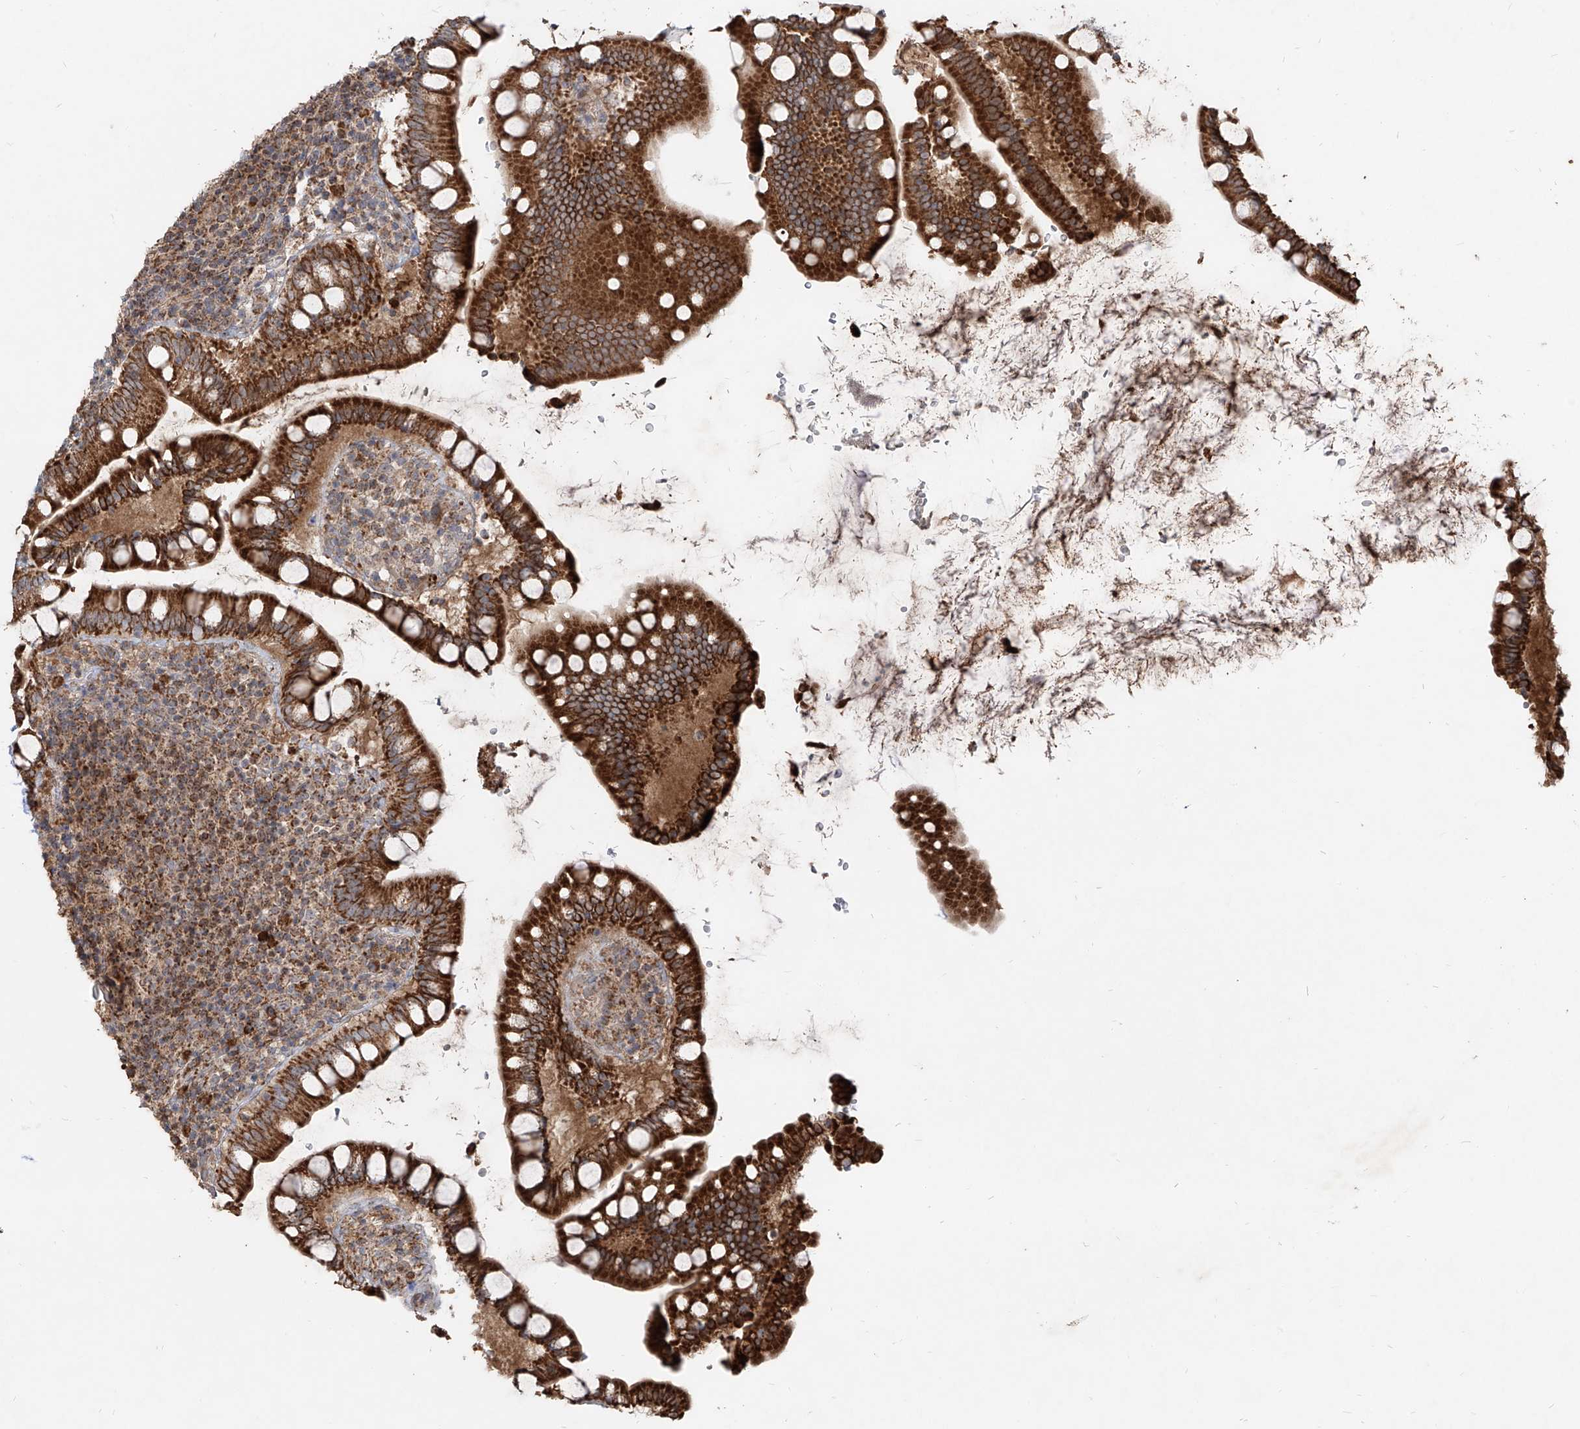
{"staining": {"intensity": "strong", "quantity": ">75%", "location": "cytoplasmic/membranous"}, "tissue": "small intestine", "cell_type": "Glandular cells", "image_type": "normal", "snomed": [{"axis": "morphology", "description": "Normal tissue, NOS"}, {"axis": "topography", "description": "Small intestine"}], "caption": "Strong cytoplasmic/membranous expression for a protein is appreciated in approximately >75% of glandular cells of unremarkable small intestine using IHC.", "gene": "AIM2", "patient": {"sex": "female", "age": 84}}